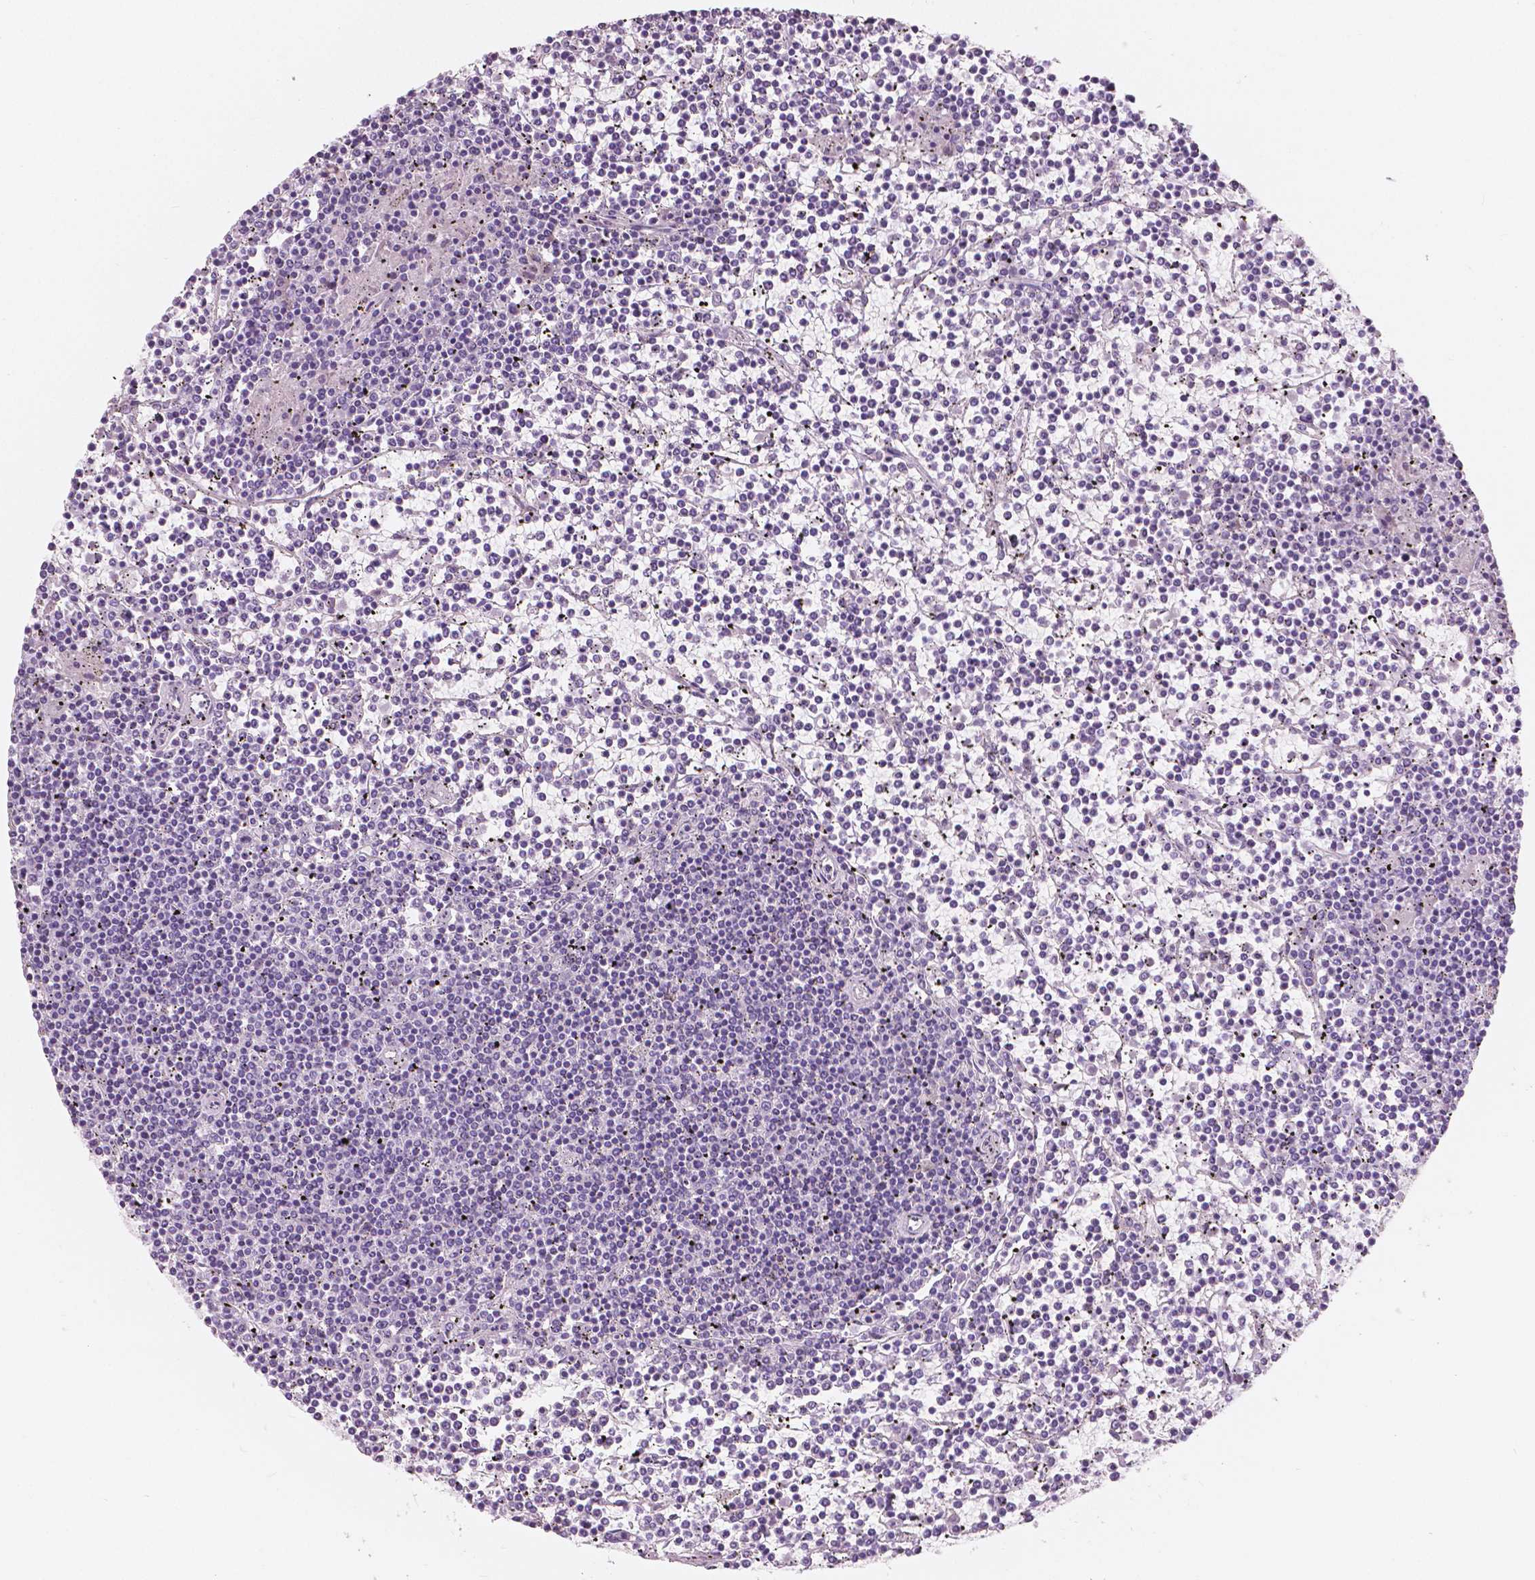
{"staining": {"intensity": "negative", "quantity": "none", "location": "none"}, "tissue": "lymphoma", "cell_type": "Tumor cells", "image_type": "cancer", "snomed": [{"axis": "morphology", "description": "Malignant lymphoma, non-Hodgkin's type, Low grade"}, {"axis": "topography", "description": "Spleen"}], "caption": "Micrograph shows no protein expression in tumor cells of malignant lymphoma, non-Hodgkin's type (low-grade) tissue.", "gene": "A4GNT", "patient": {"sex": "female", "age": 19}}